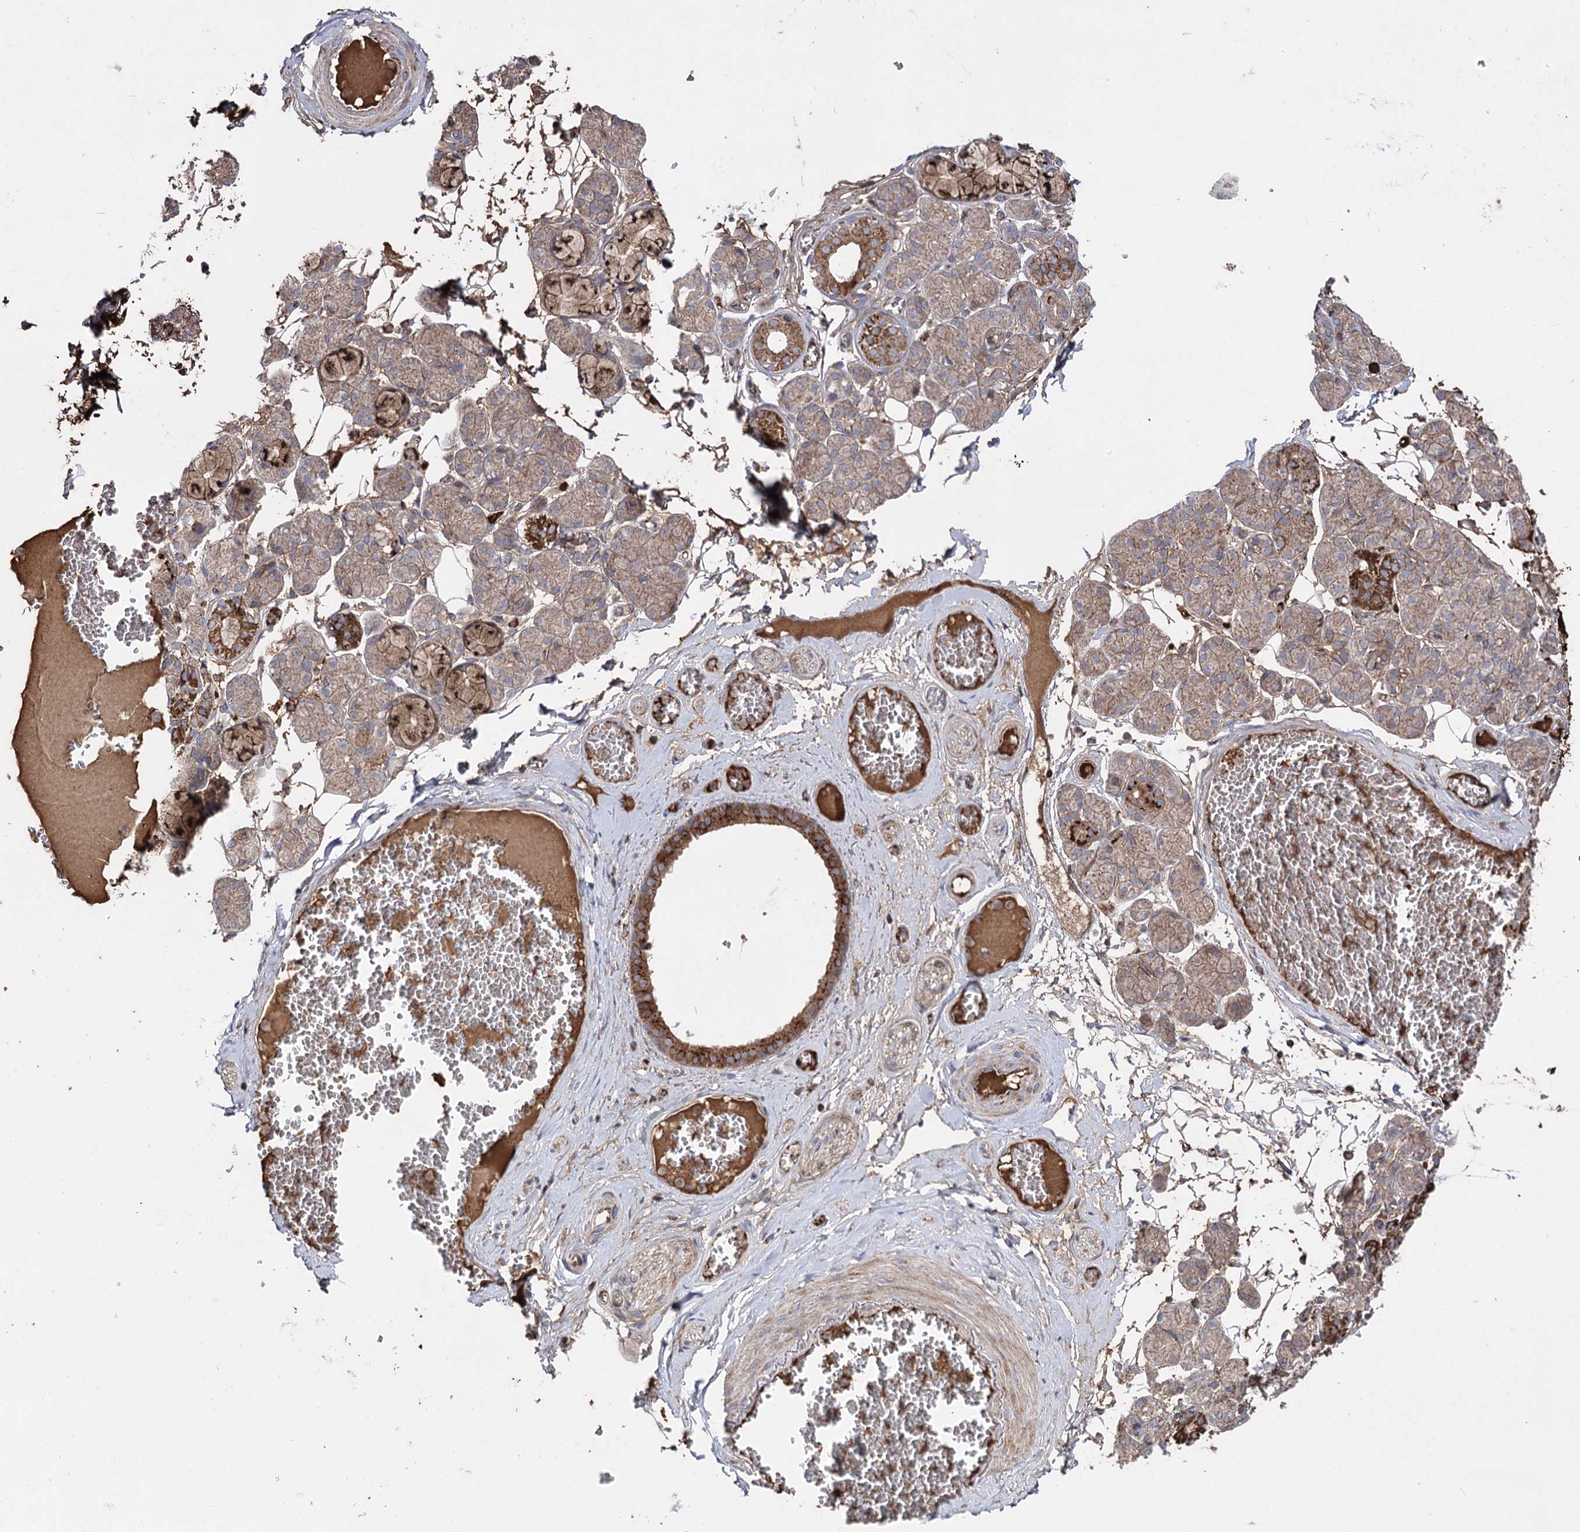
{"staining": {"intensity": "strong", "quantity": "25%-75%", "location": "cytoplasmic/membranous"}, "tissue": "salivary gland", "cell_type": "Glandular cells", "image_type": "normal", "snomed": [{"axis": "morphology", "description": "Normal tissue, NOS"}, {"axis": "topography", "description": "Salivary gland"}], "caption": "Glandular cells display high levels of strong cytoplasmic/membranous positivity in about 25%-75% of cells in unremarkable human salivary gland.", "gene": "ARHGAP20", "patient": {"sex": "male", "age": 63}}